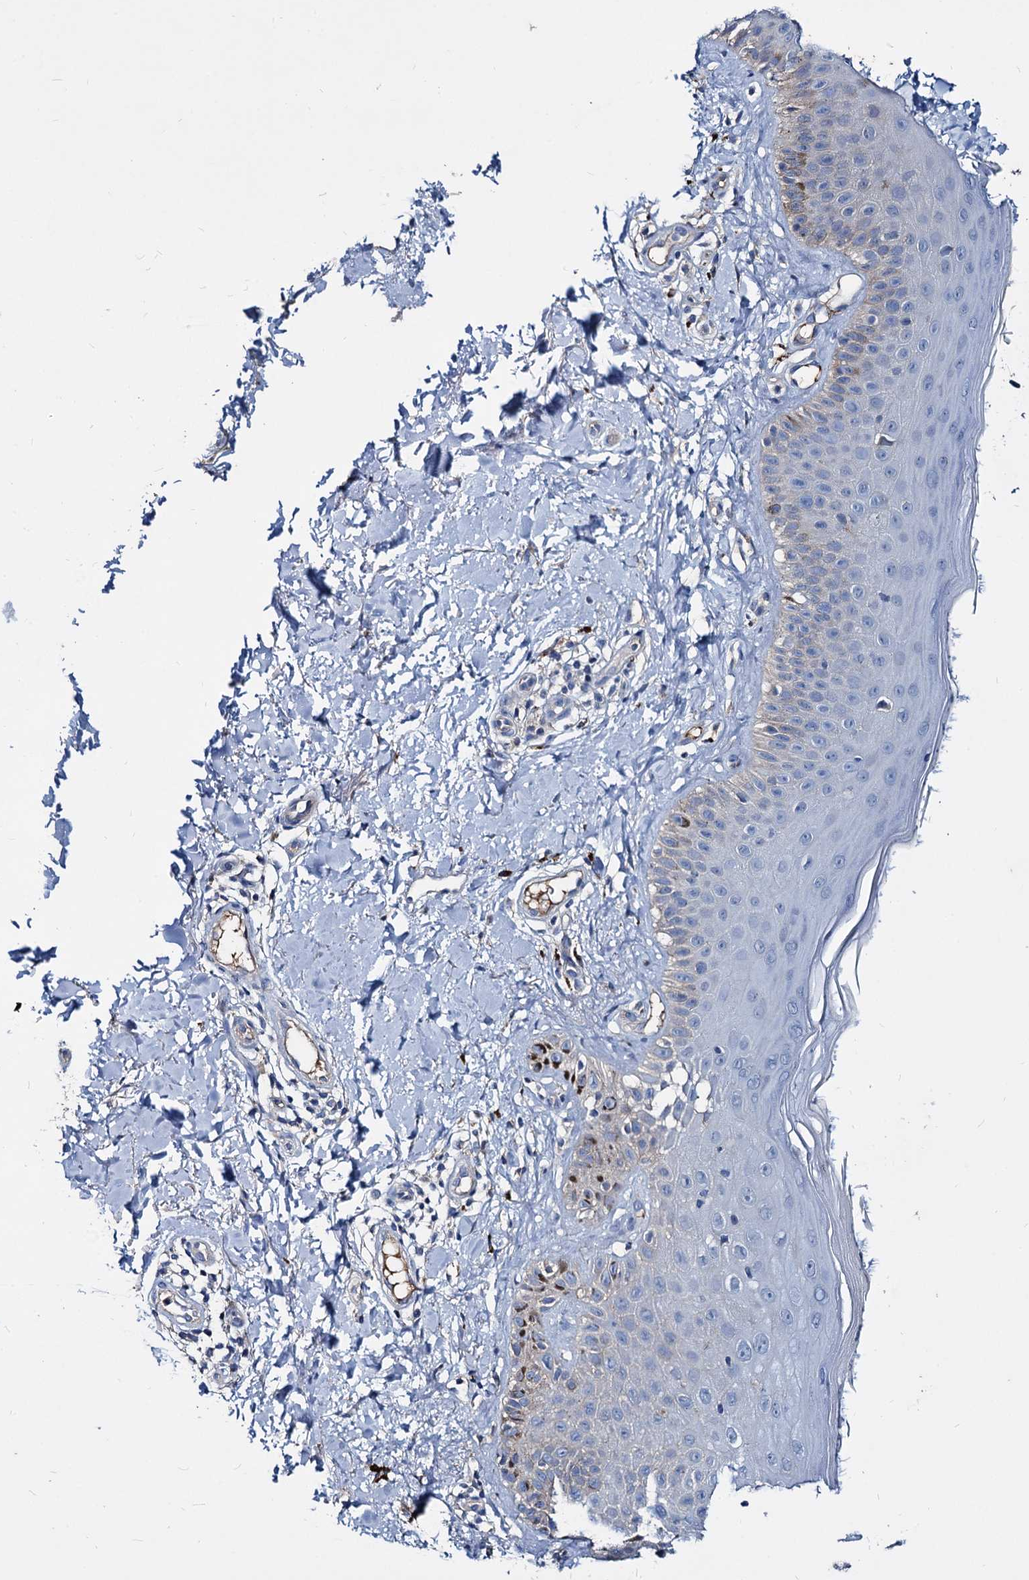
{"staining": {"intensity": "negative", "quantity": "none", "location": "none"}, "tissue": "skin", "cell_type": "Fibroblasts", "image_type": "normal", "snomed": [{"axis": "morphology", "description": "Normal tissue, NOS"}, {"axis": "topography", "description": "Skin"}], "caption": "Image shows no protein positivity in fibroblasts of unremarkable skin. The staining was performed using DAB to visualize the protein expression in brown, while the nuclei were stained in blue with hematoxylin (Magnification: 20x).", "gene": "ACY3", "patient": {"sex": "male", "age": 52}}